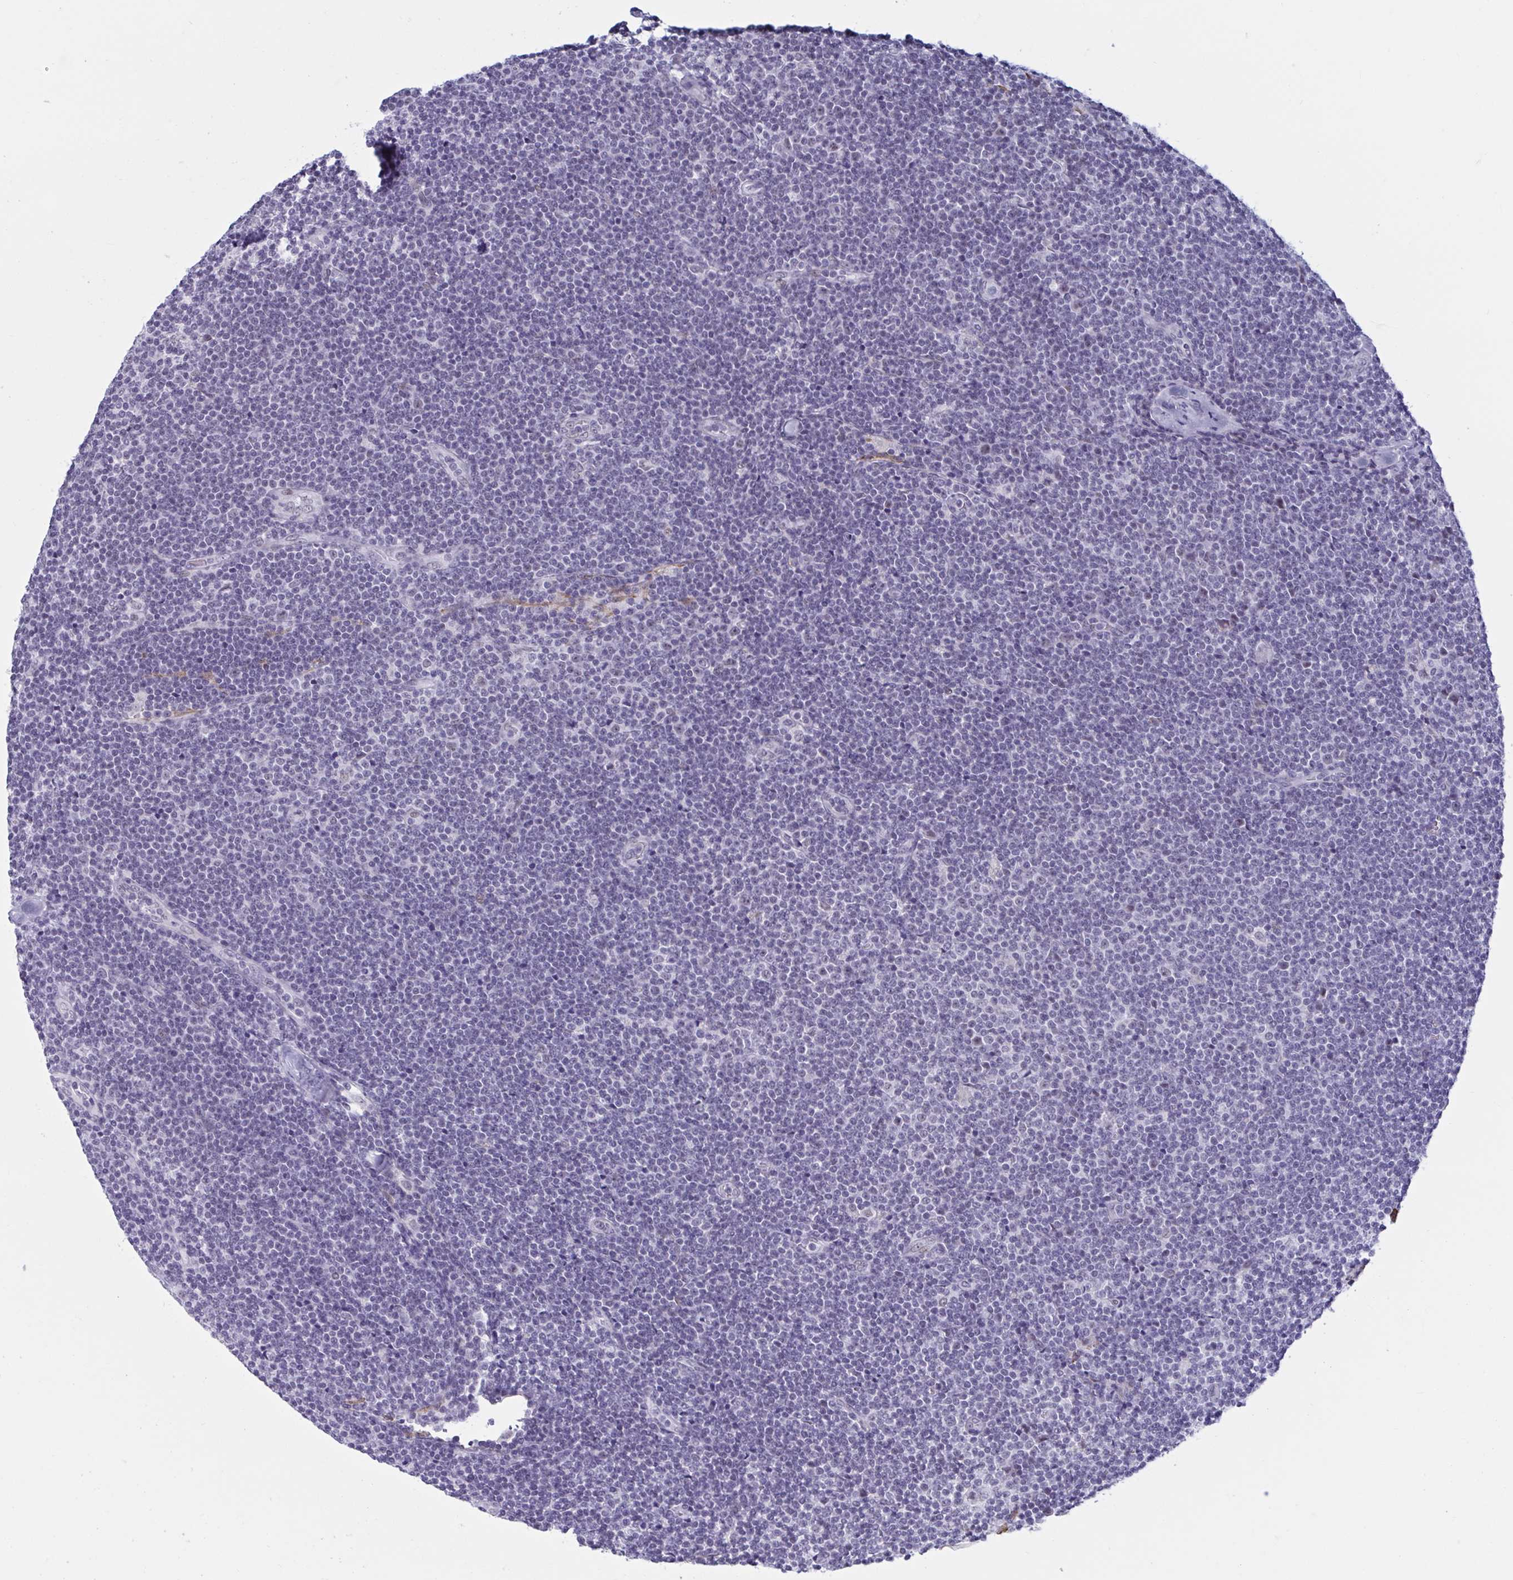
{"staining": {"intensity": "negative", "quantity": "none", "location": "none"}, "tissue": "lymphoma", "cell_type": "Tumor cells", "image_type": "cancer", "snomed": [{"axis": "morphology", "description": "Malignant lymphoma, non-Hodgkin's type, Low grade"}, {"axis": "topography", "description": "Lymph node"}], "caption": "High magnification brightfield microscopy of lymphoma stained with DAB (brown) and counterstained with hematoxylin (blue): tumor cells show no significant expression.", "gene": "MSMB", "patient": {"sex": "male", "age": 48}}